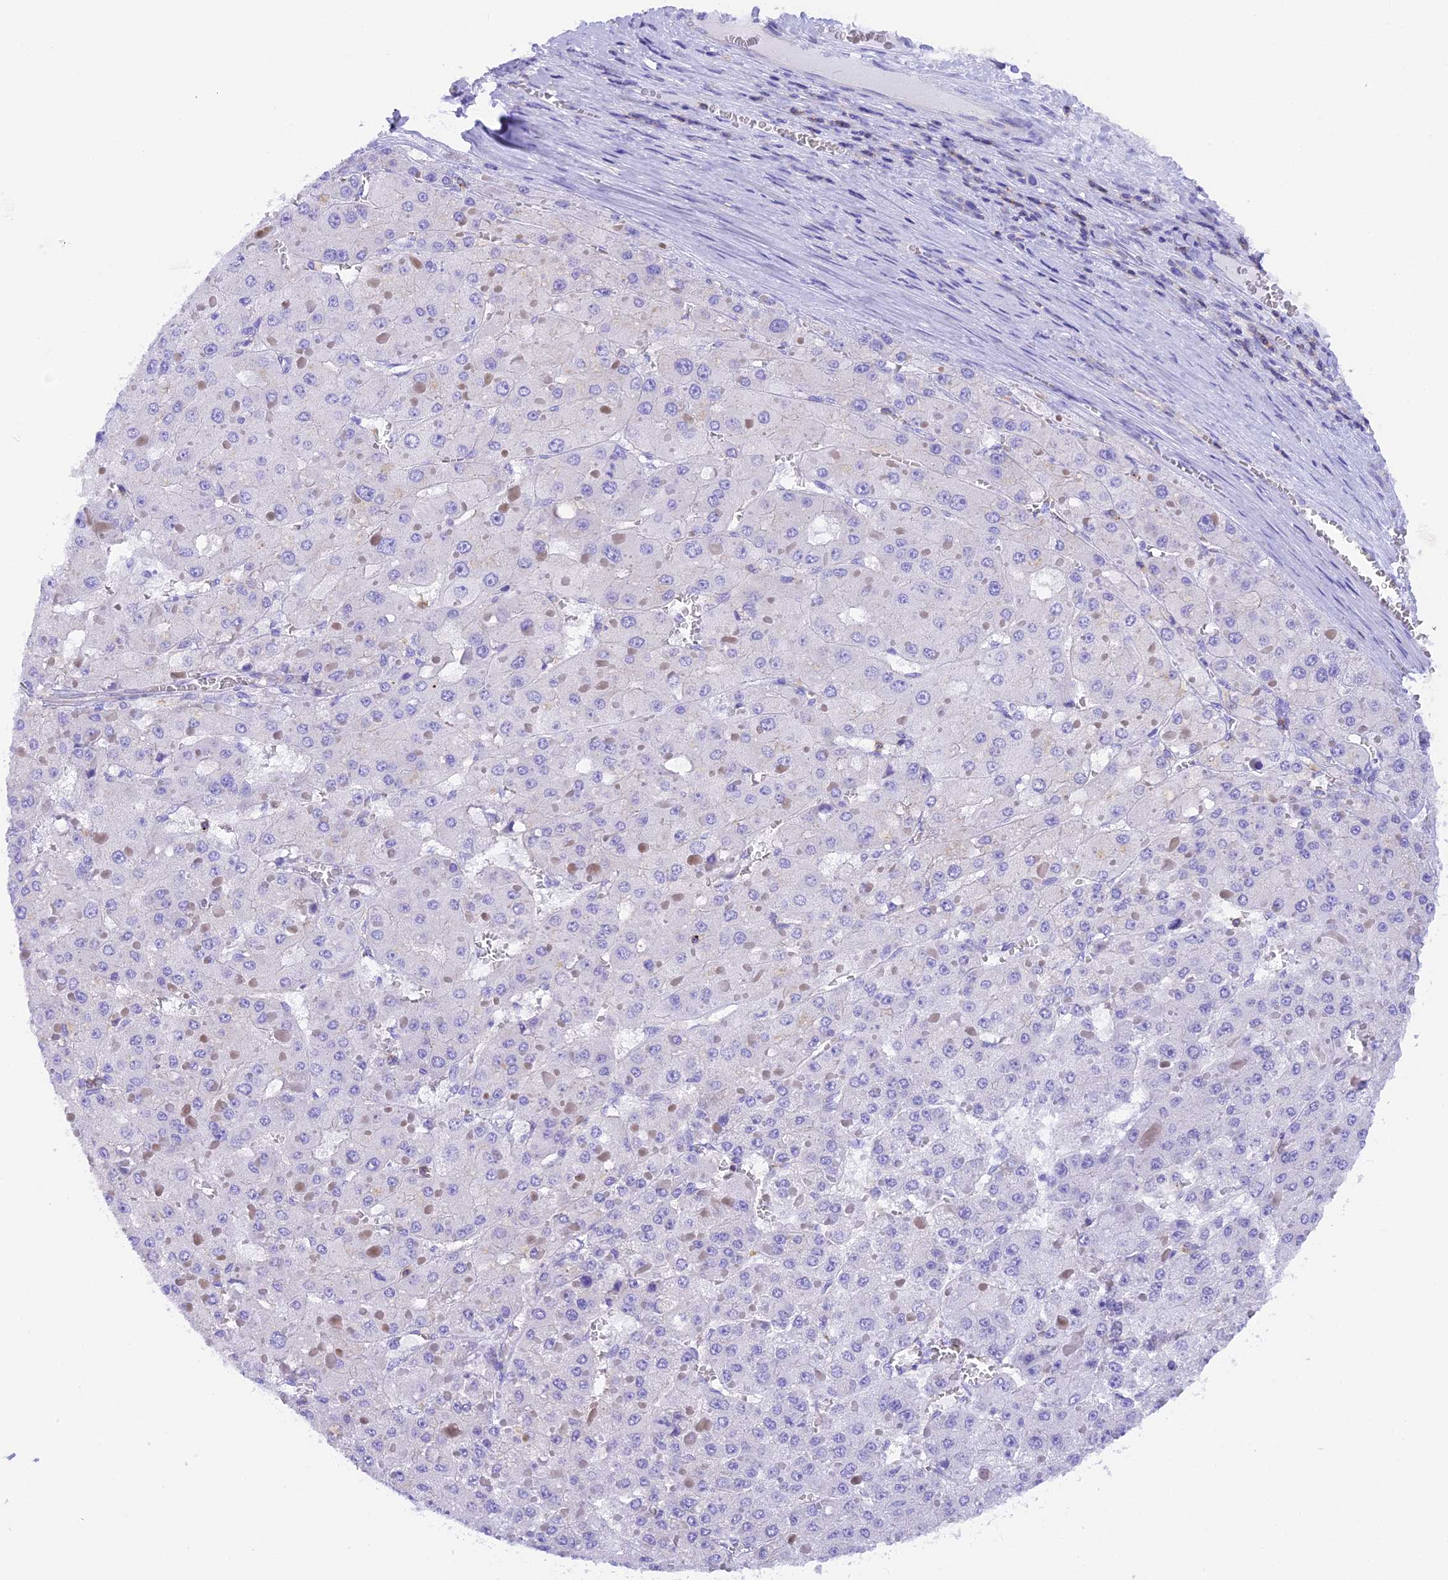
{"staining": {"intensity": "negative", "quantity": "none", "location": "none"}, "tissue": "liver cancer", "cell_type": "Tumor cells", "image_type": "cancer", "snomed": [{"axis": "morphology", "description": "Carcinoma, Hepatocellular, NOS"}, {"axis": "topography", "description": "Liver"}], "caption": "A high-resolution photomicrograph shows IHC staining of hepatocellular carcinoma (liver), which displays no significant positivity in tumor cells.", "gene": "FAM193A", "patient": {"sex": "female", "age": 73}}